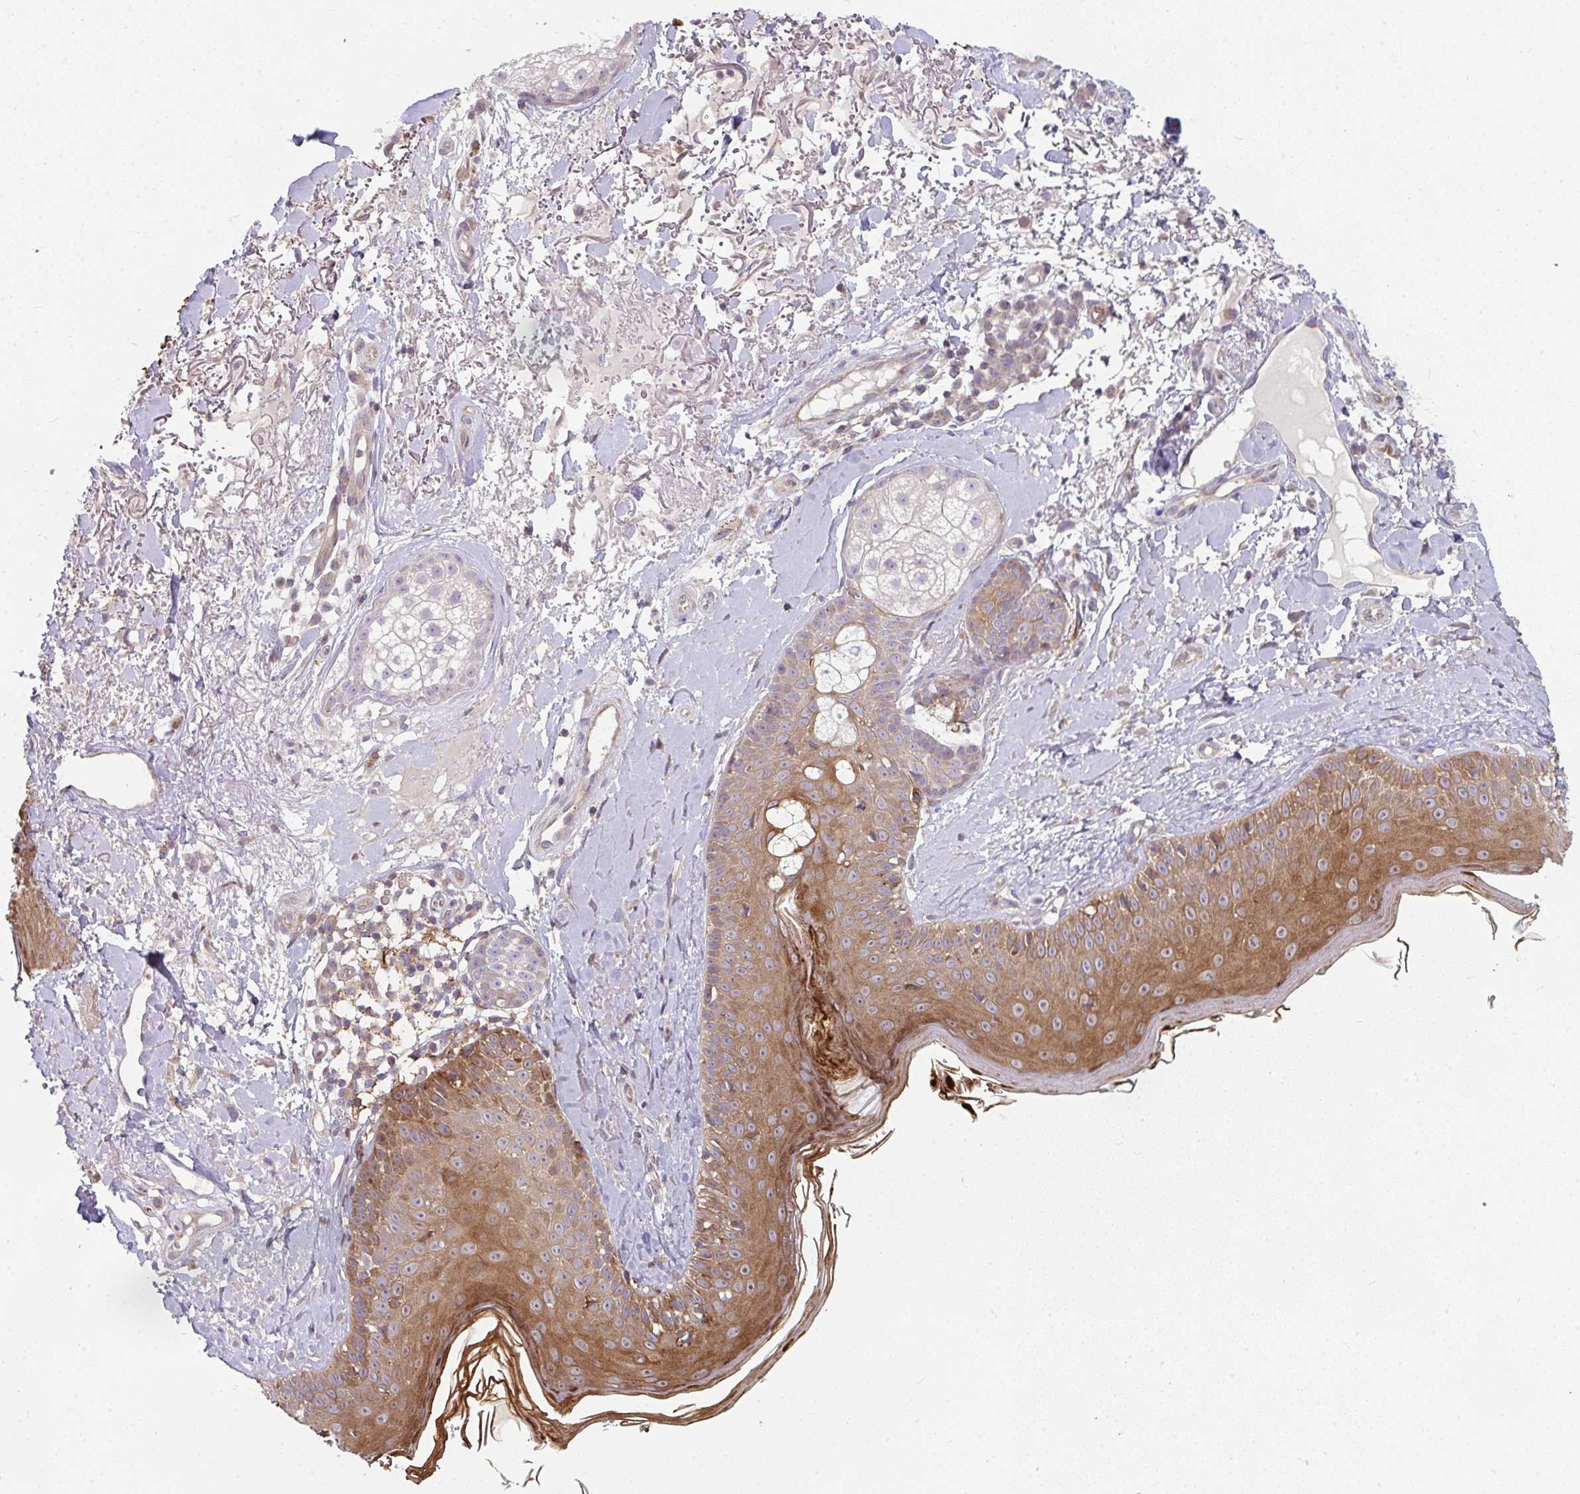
{"staining": {"intensity": "negative", "quantity": "none", "location": "none"}, "tissue": "skin", "cell_type": "Fibroblasts", "image_type": "normal", "snomed": [{"axis": "morphology", "description": "Normal tissue, NOS"}, {"axis": "topography", "description": "Skin"}], "caption": "A micrograph of skin stained for a protein demonstrates no brown staining in fibroblasts.", "gene": "CSF3R", "patient": {"sex": "male", "age": 73}}